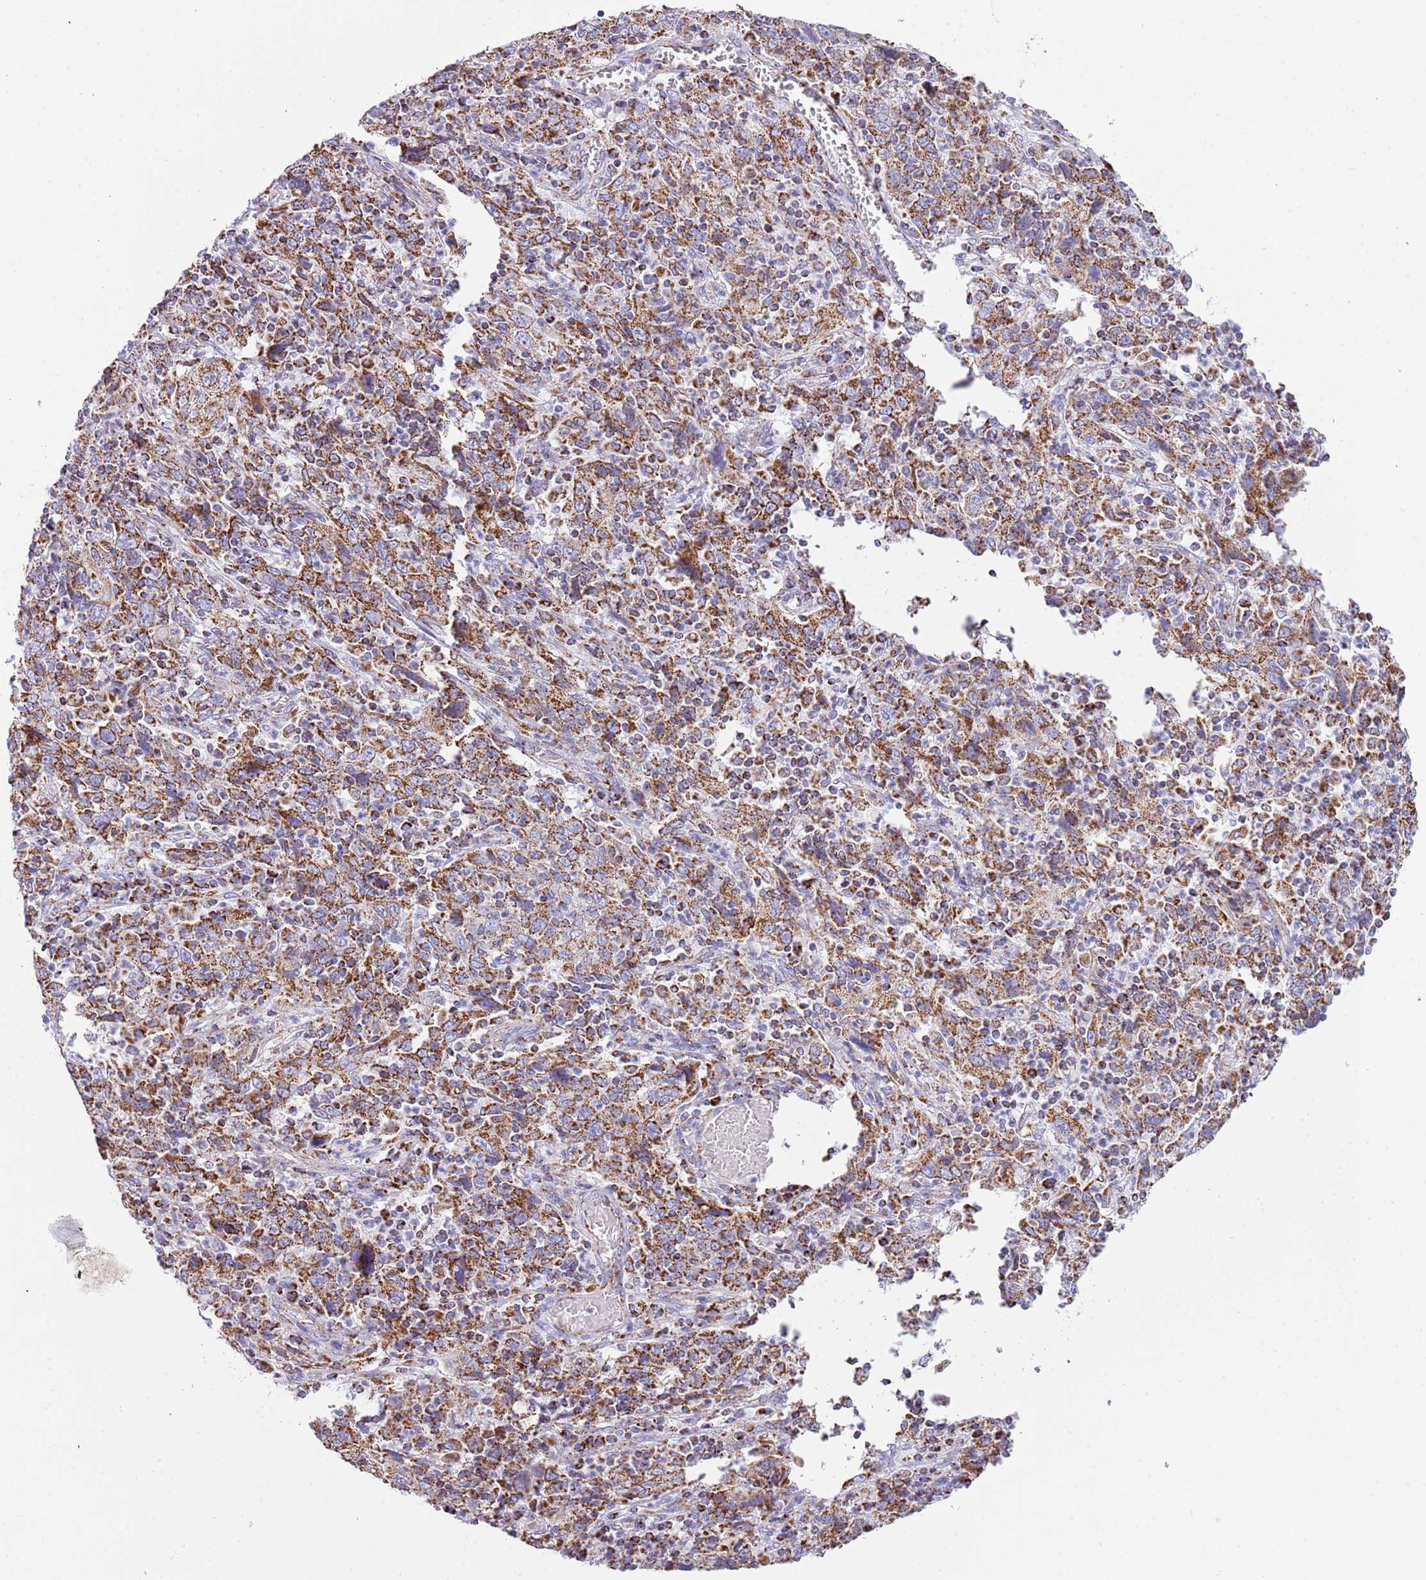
{"staining": {"intensity": "strong", "quantity": ">75%", "location": "cytoplasmic/membranous"}, "tissue": "cervical cancer", "cell_type": "Tumor cells", "image_type": "cancer", "snomed": [{"axis": "morphology", "description": "Squamous cell carcinoma, NOS"}, {"axis": "topography", "description": "Cervix"}], "caption": "IHC histopathology image of cervical squamous cell carcinoma stained for a protein (brown), which reveals high levels of strong cytoplasmic/membranous positivity in about >75% of tumor cells.", "gene": "SUCLG2", "patient": {"sex": "female", "age": 46}}